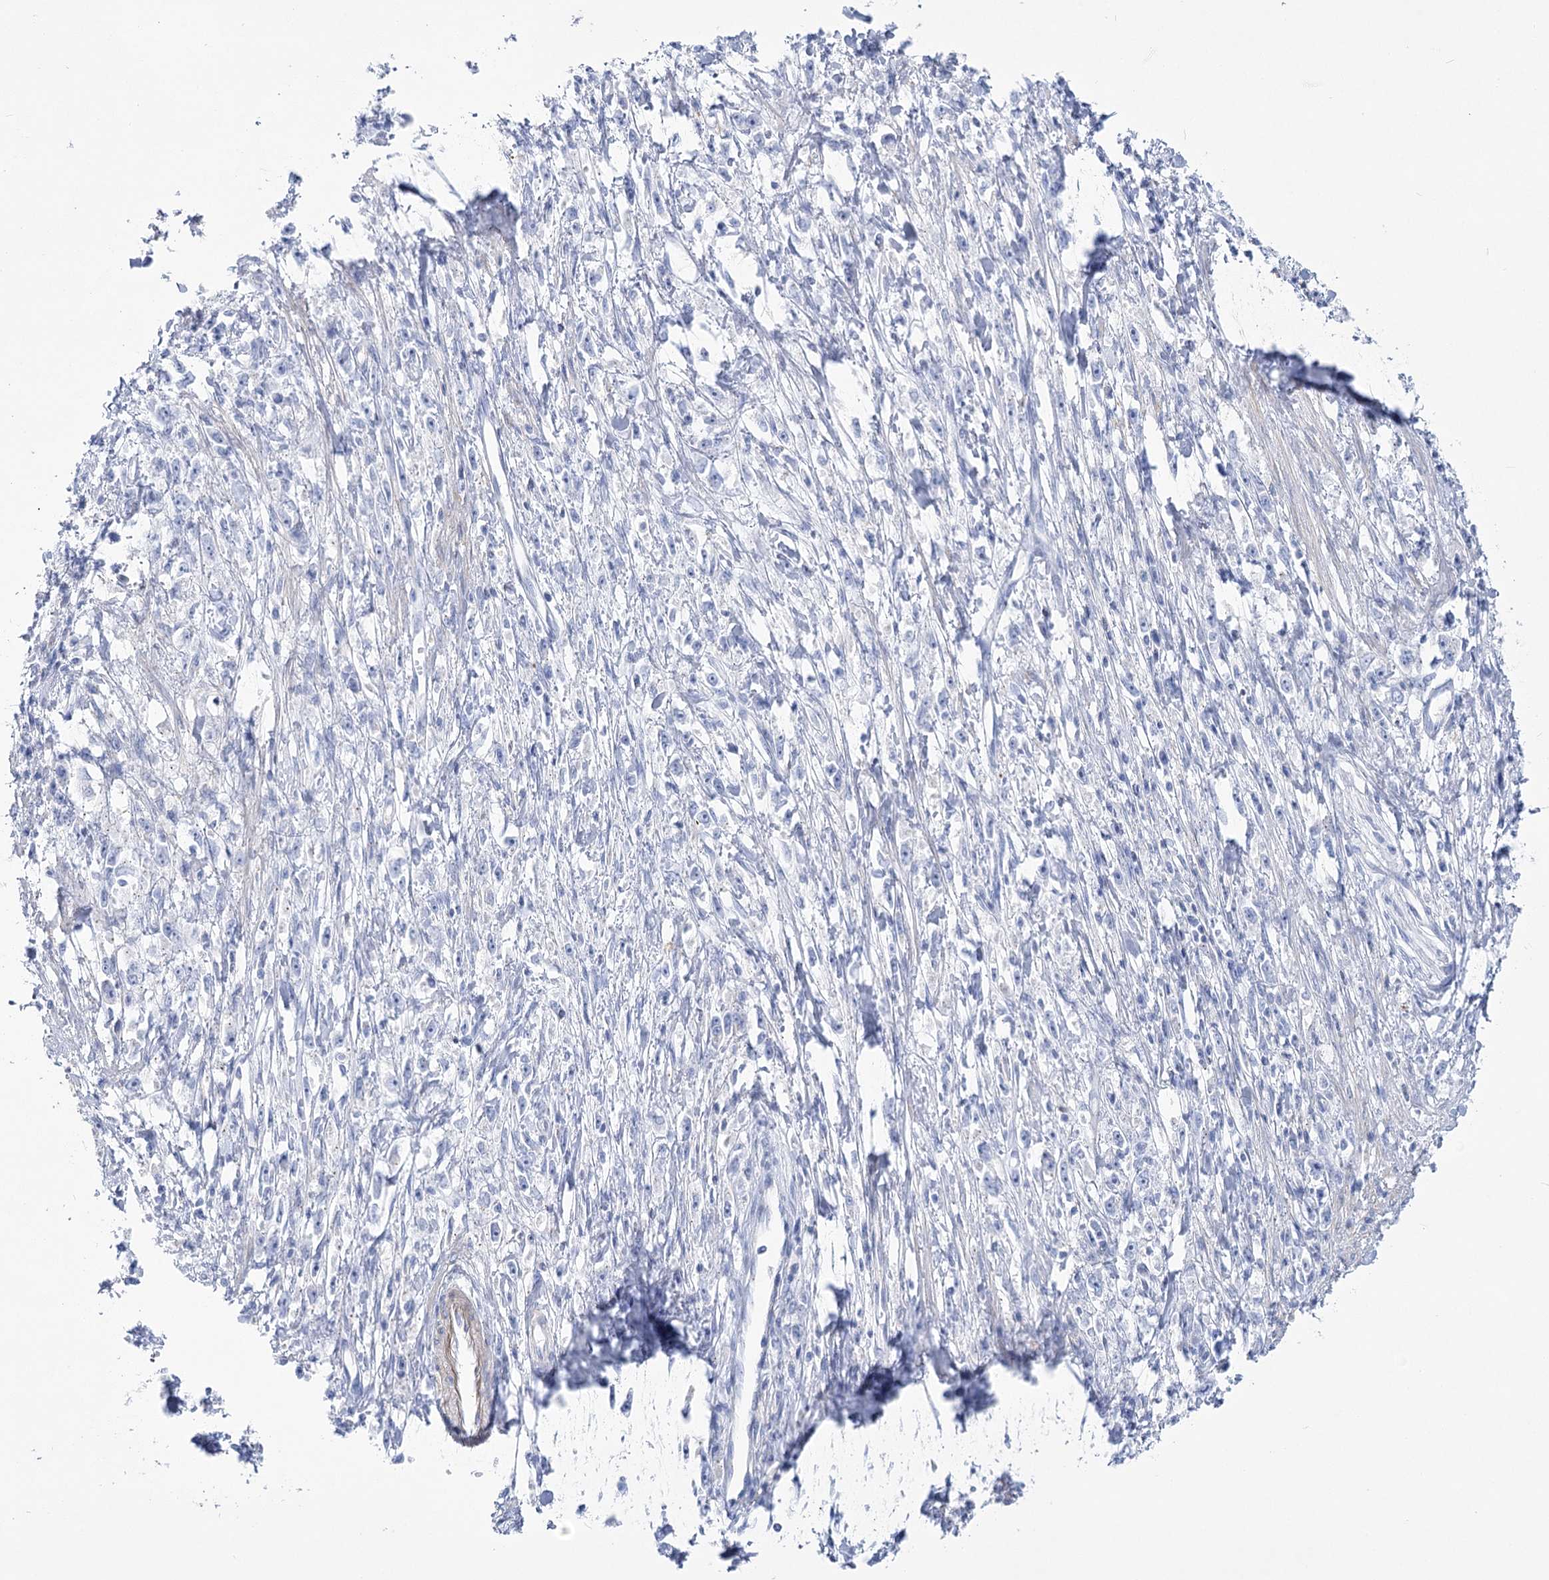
{"staining": {"intensity": "negative", "quantity": "none", "location": "none"}, "tissue": "stomach cancer", "cell_type": "Tumor cells", "image_type": "cancer", "snomed": [{"axis": "morphology", "description": "Adenocarcinoma, NOS"}, {"axis": "topography", "description": "Stomach"}], "caption": "A photomicrograph of stomach cancer (adenocarcinoma) stained for a protein exhibits no brown staining in tumor cells. Nuclei are stained in blue.", "gene": "PCDHA1", "patient": {"sex": "female", "age": 59}}